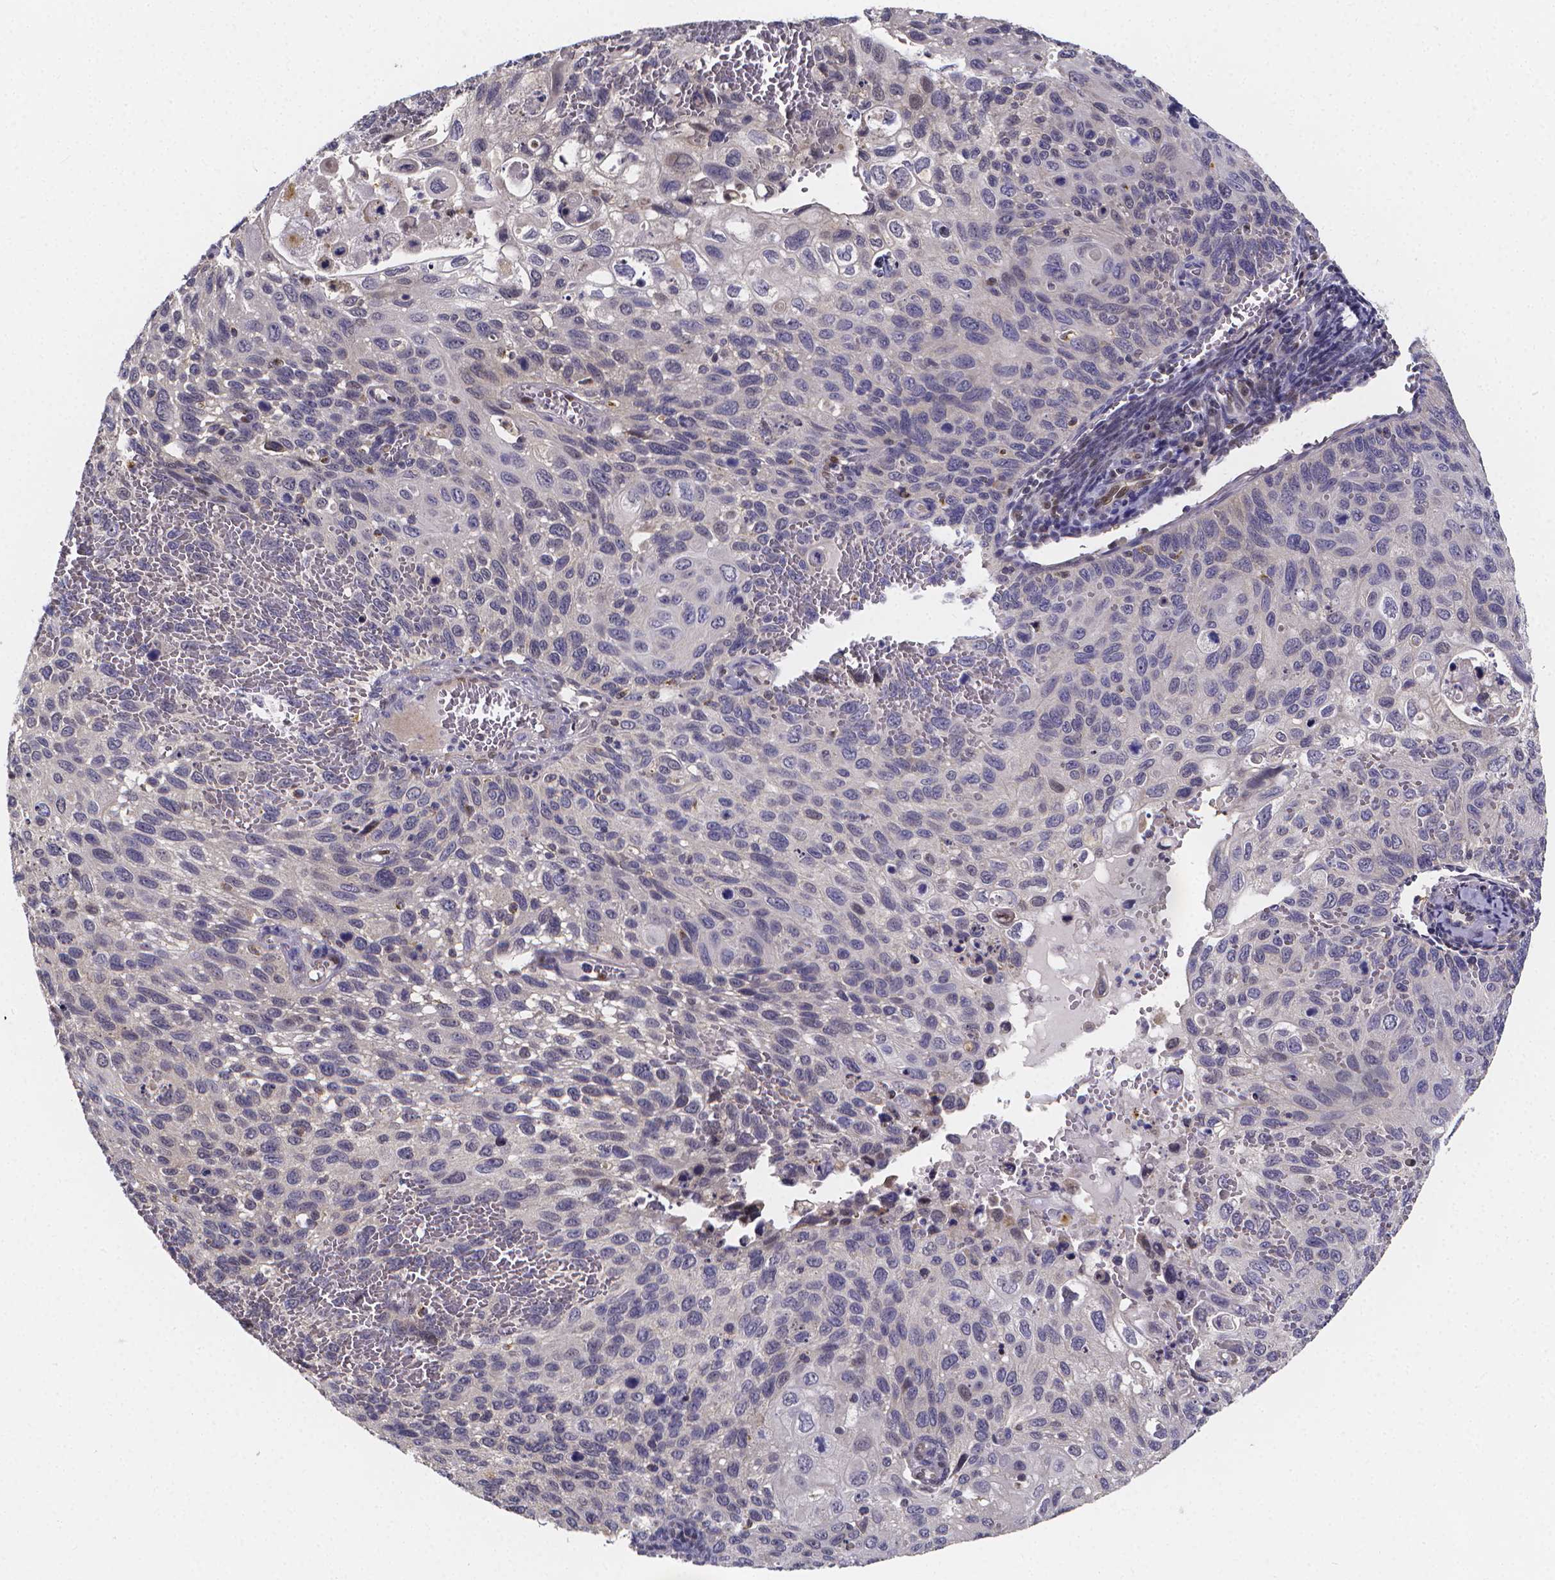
{"staining": {"intensity": "negative", "quantity": "none", "location": "none"}, "tissue": "cervical cancer", "cell_type": "Tumor cells", "image_type": "cancer", "snomed": [{"axis": "morphology", "description": "Squamous cell carcinoma, NOS"}, {"axis": "topography", "description": "Cervix"}], "caption": "Immunohistochemistry (IHC) photomicrograph of neoplastic tissue: cervical squamous cell carcinoma stained with DAB (3,3'-diaminobenzidine) exhibits no significant protein positivity in tumor cells.", "gene": "PAH", "patient": {"sex": "female", "age": 70}}